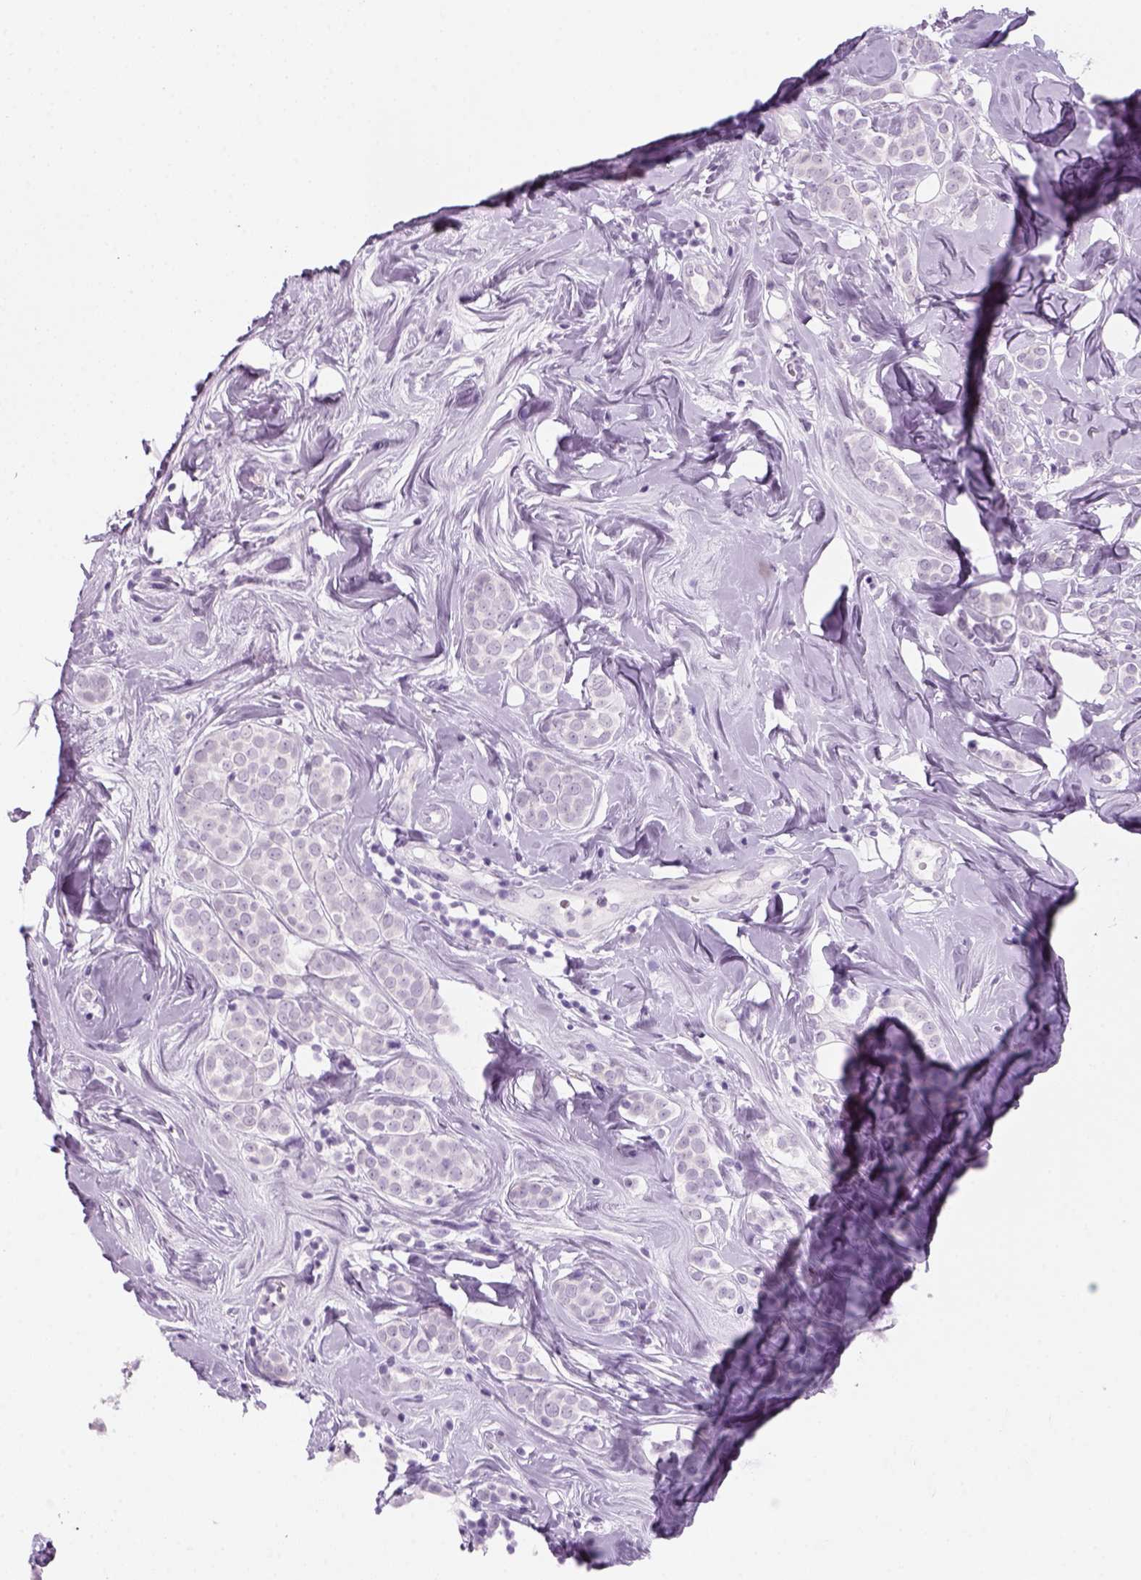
{"staining": {"intensity": "negative", "quantity": "none", "location": "none"}, "tissue": "breast cancer", "cell_type": "Tumor cells", "image_type": "cancer", "snomed": [{"axis": "morphology", "description": "Lobular carcinoma"}, {"axis": "topography", "description": "Breast"}], "caption": "This is an IHC image of lobular carcinoma (breast). There is no staining in tumor cells.", "gene": "KRTAP11-1", "patient": {"sex": "female", "age": 49}}